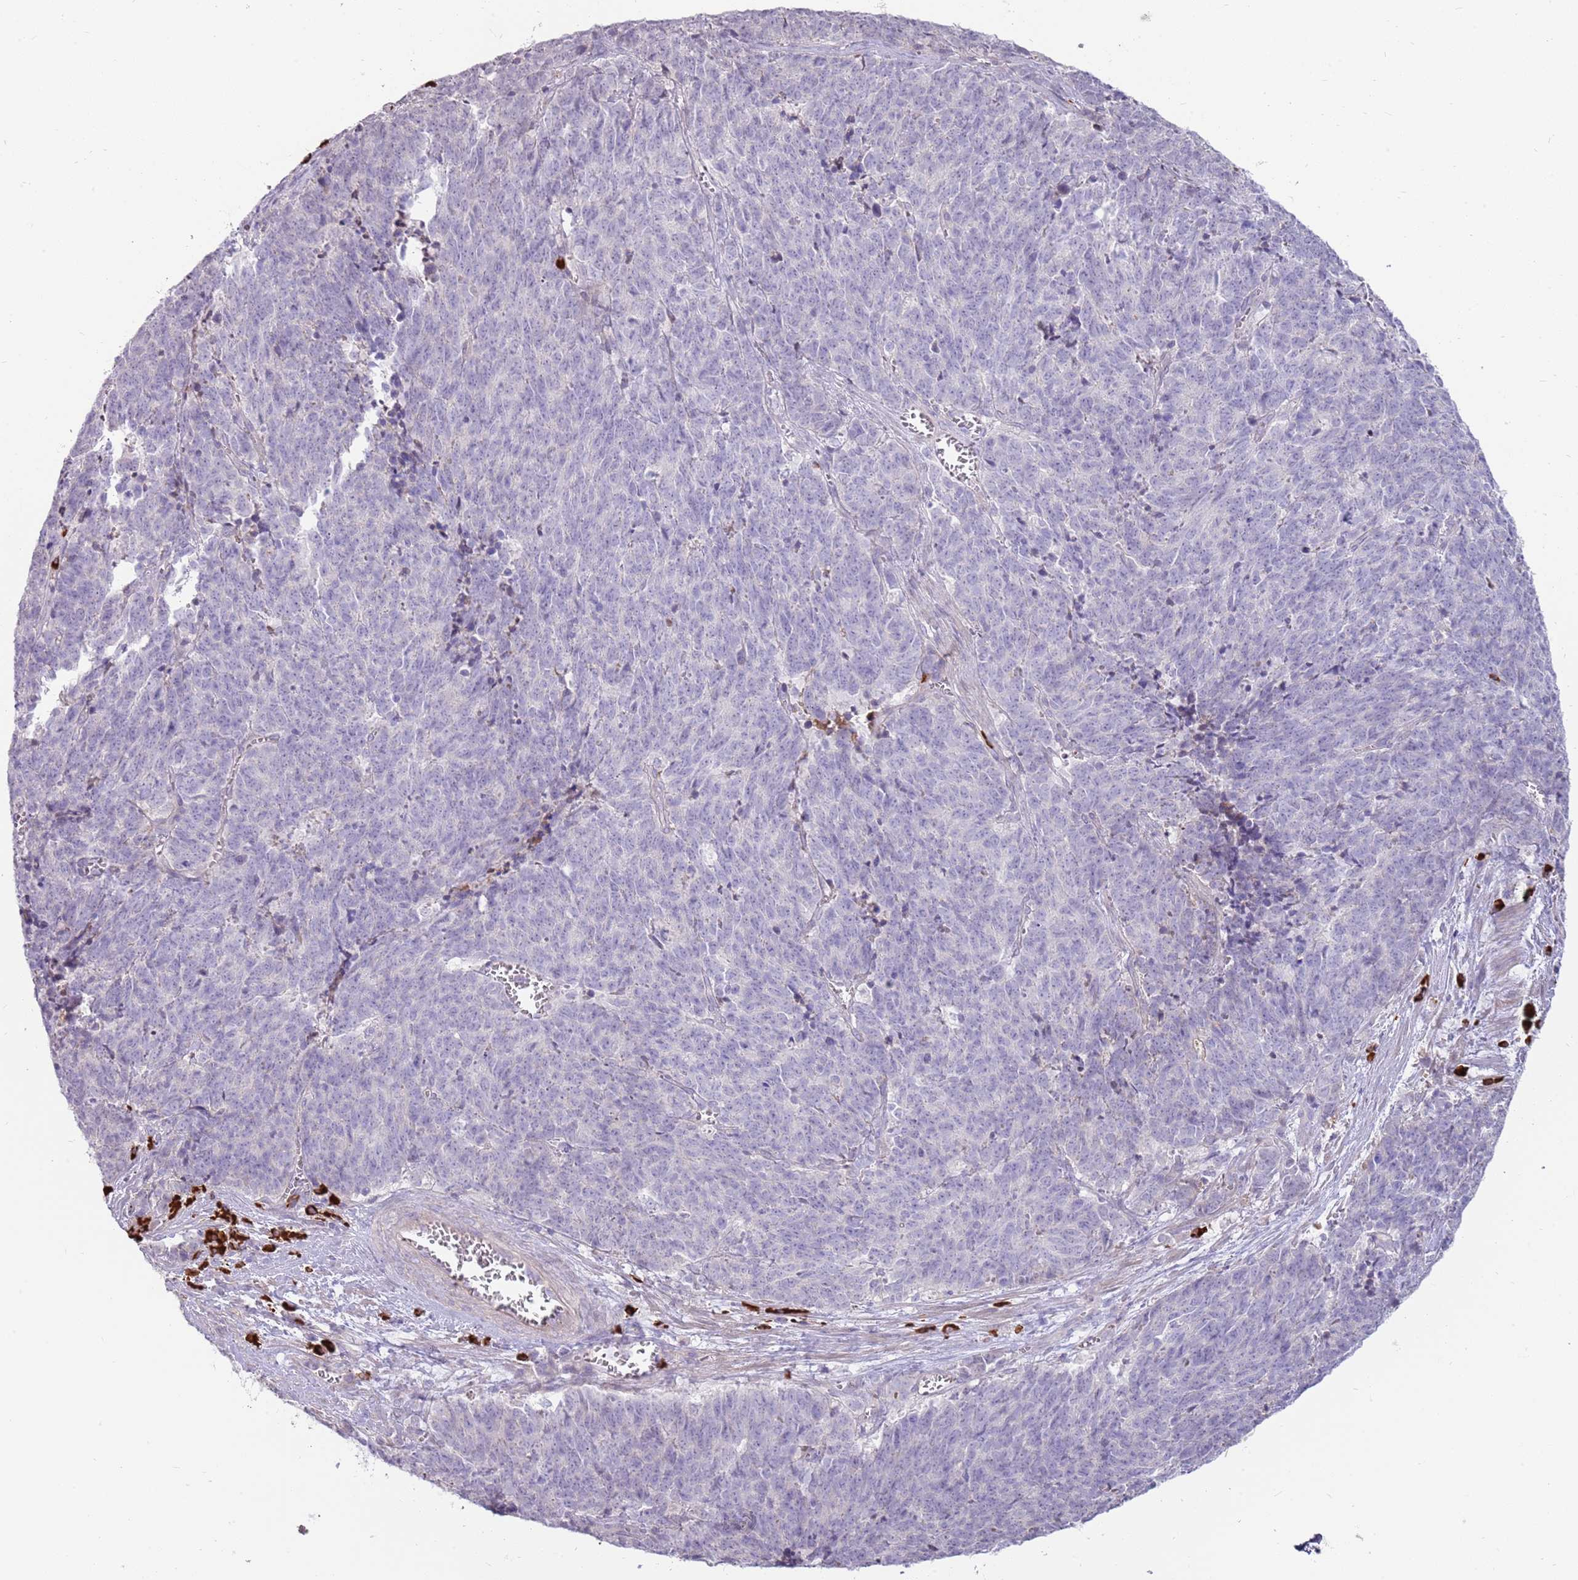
{"staining": {"intensity": "negative", "quantity": "none", "location": "none"}, "tissue": "cervical cancer", "cell_type": "Tumor cells", "image_type": "cancer", "snomed": [{"axis": "morphology", "description": "Squamous cell carcinoma, NOS"}, {"axis": "topography", "description": "Cervix"}], "caption": "Cervical squamous cell carcinoma was stained to show a protein in brown. There is no significant staining in tumor cells. (Immunohistochemistry (ihc), brightfield microscopy, high magnification).", "gene": "MCUB", "patient": {"sex": "female", "age": 29}}